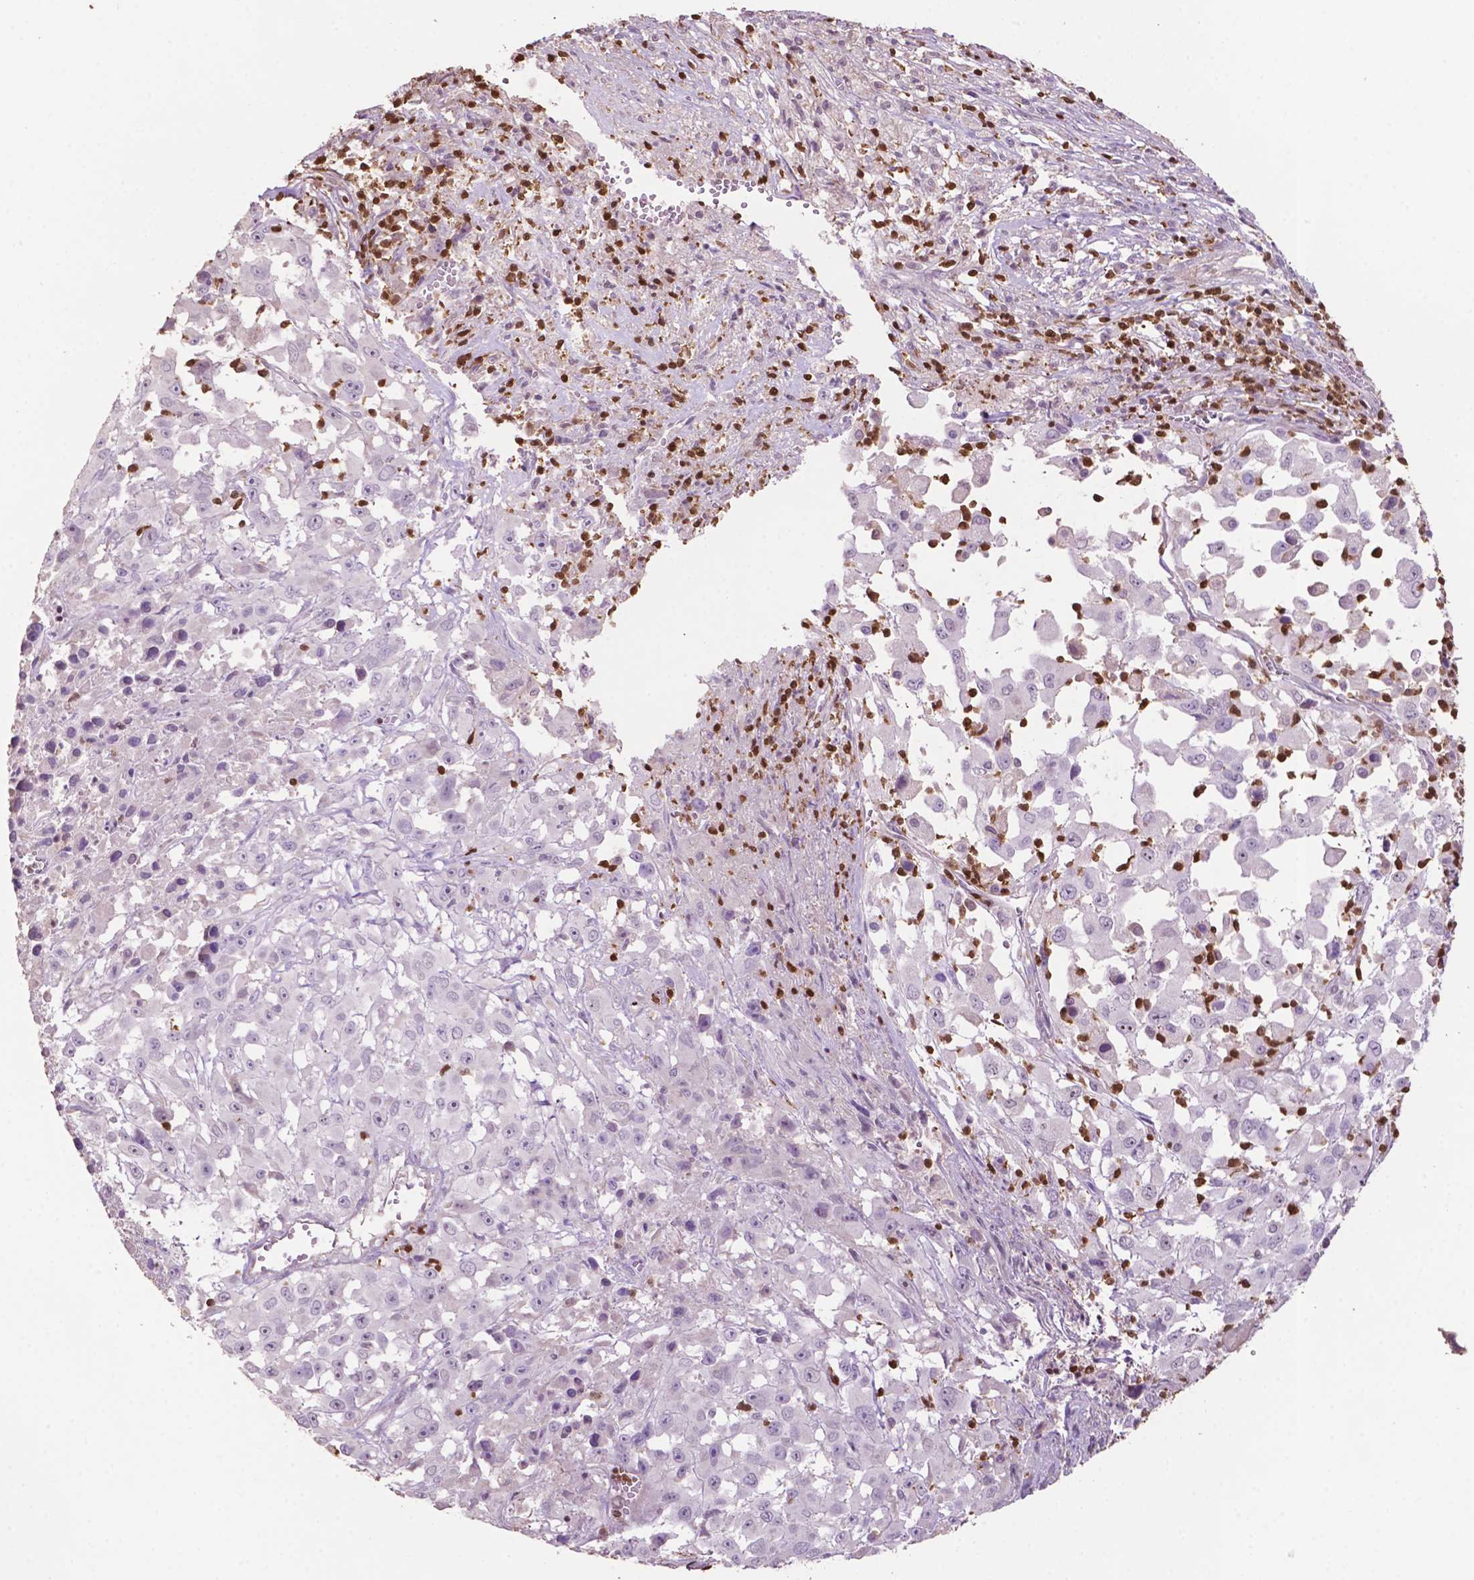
{"staining": {"intensity": "negative", "quantity": "none", "location": "none"}, "tissue": "melanoma", "cell_type": "Tumor cells", "image_type": "cancer", "snomed": [{"axis": "morphology", "description": "Malignant melanoma, Metastatic site"}, {"axis": "topography", "description": "Soft tissue"}], "caption": "Immunohistochemical staining of malignant melanoma (metastatic site) shows no significant staining in tumor cells.", "gene": "TBC1D10C", "patient": {"sex": "male", "age": 50}}